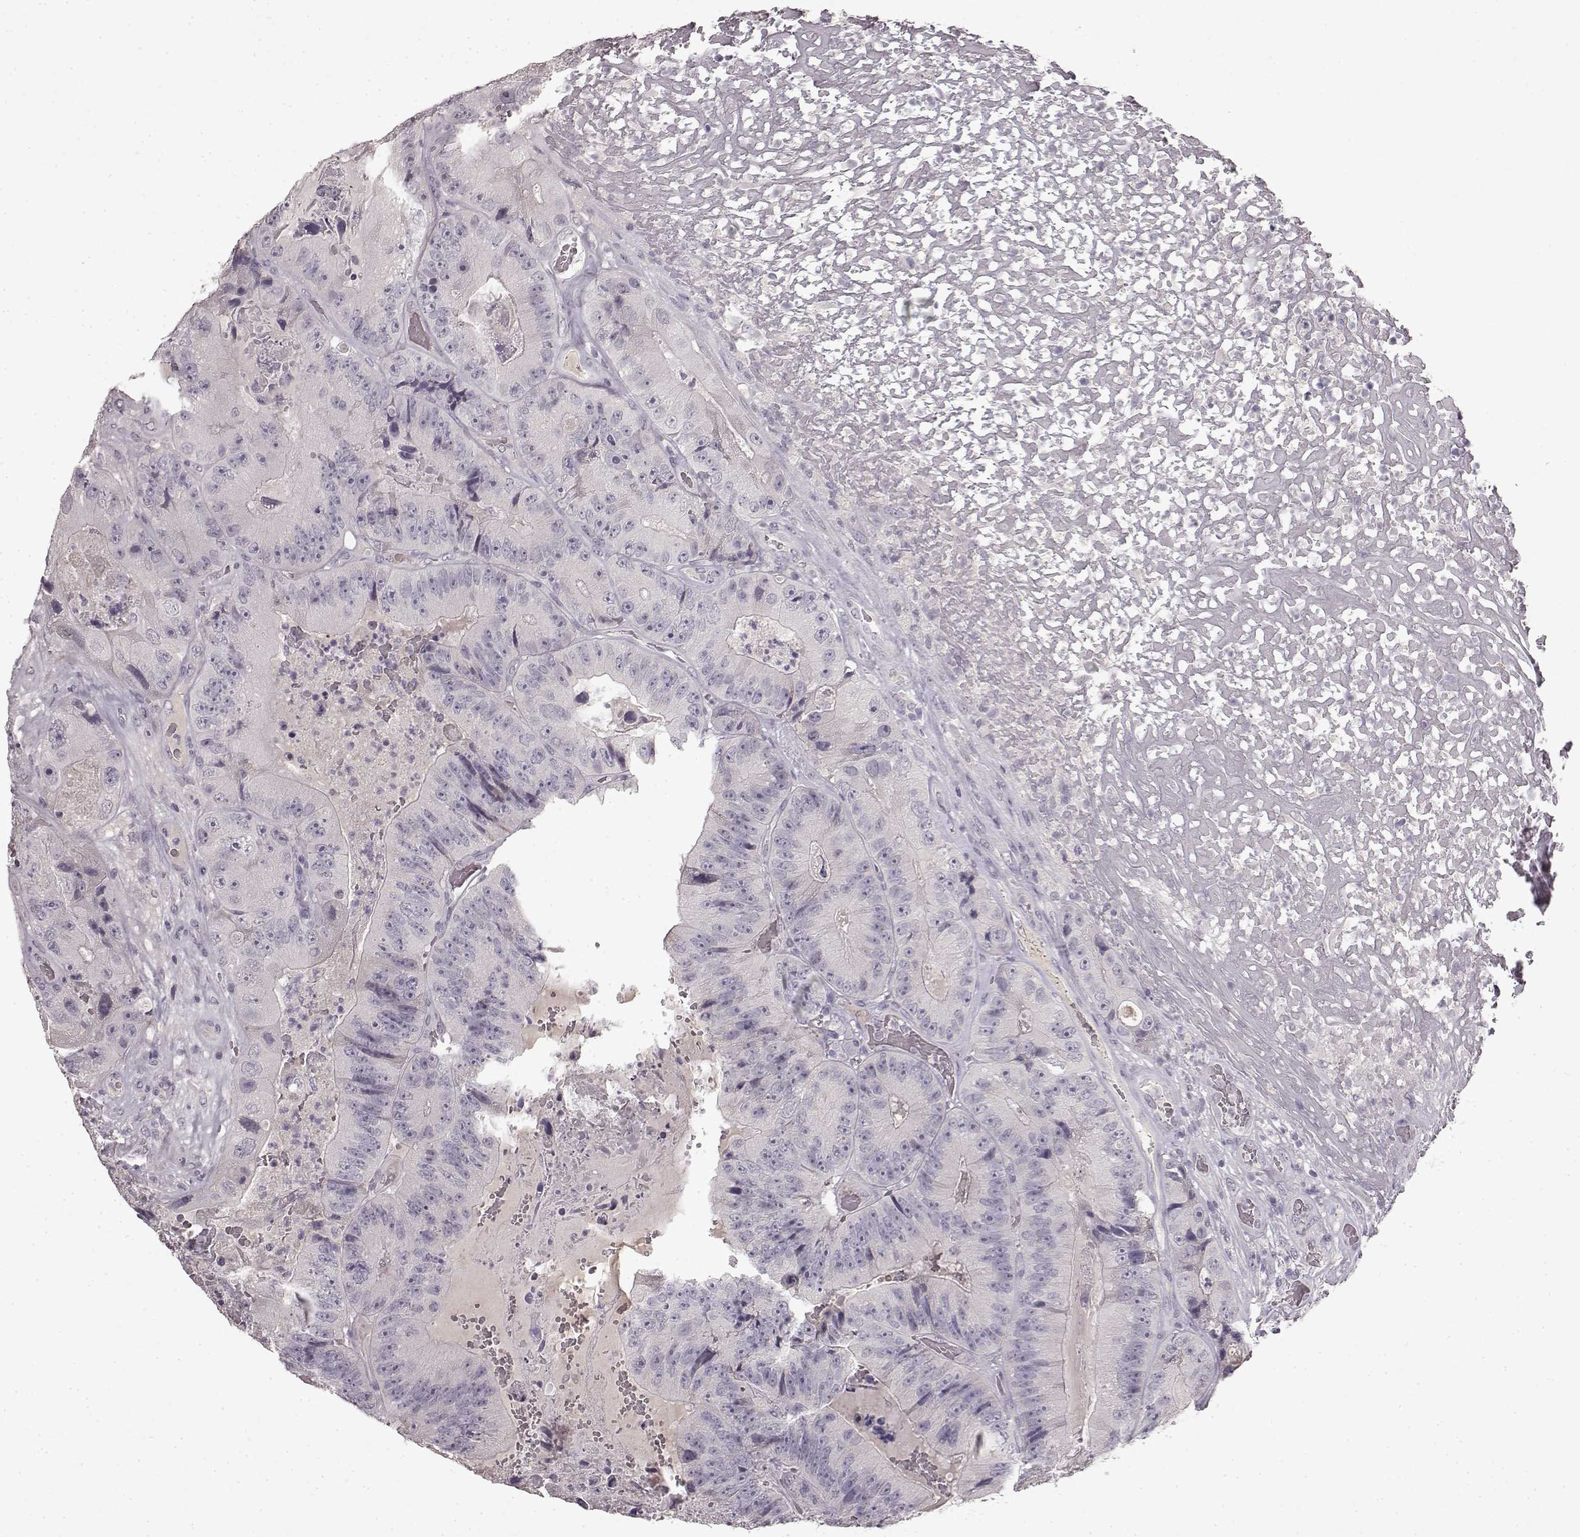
{"staining": {"intensity": "negative", "quantity": "none", "location": "none"}, "tissue": "colorectal cancer", "cell_type": "Tumor cells", "image_type": "cancer", "snomed": [{"axis": "morphology", "description": "Adenocarcinoma, NOS"}, {"axis": "topography", "description": "Colon"}], "caption": "Immunohistochemistry (IHC) micrograph of human adenocarcinoma (colorectal) stained for a protein (brown), which reveals no expression in tumor cells.", "gene": "SPAG17", "patient": {"sex": "female", "age": 86}}